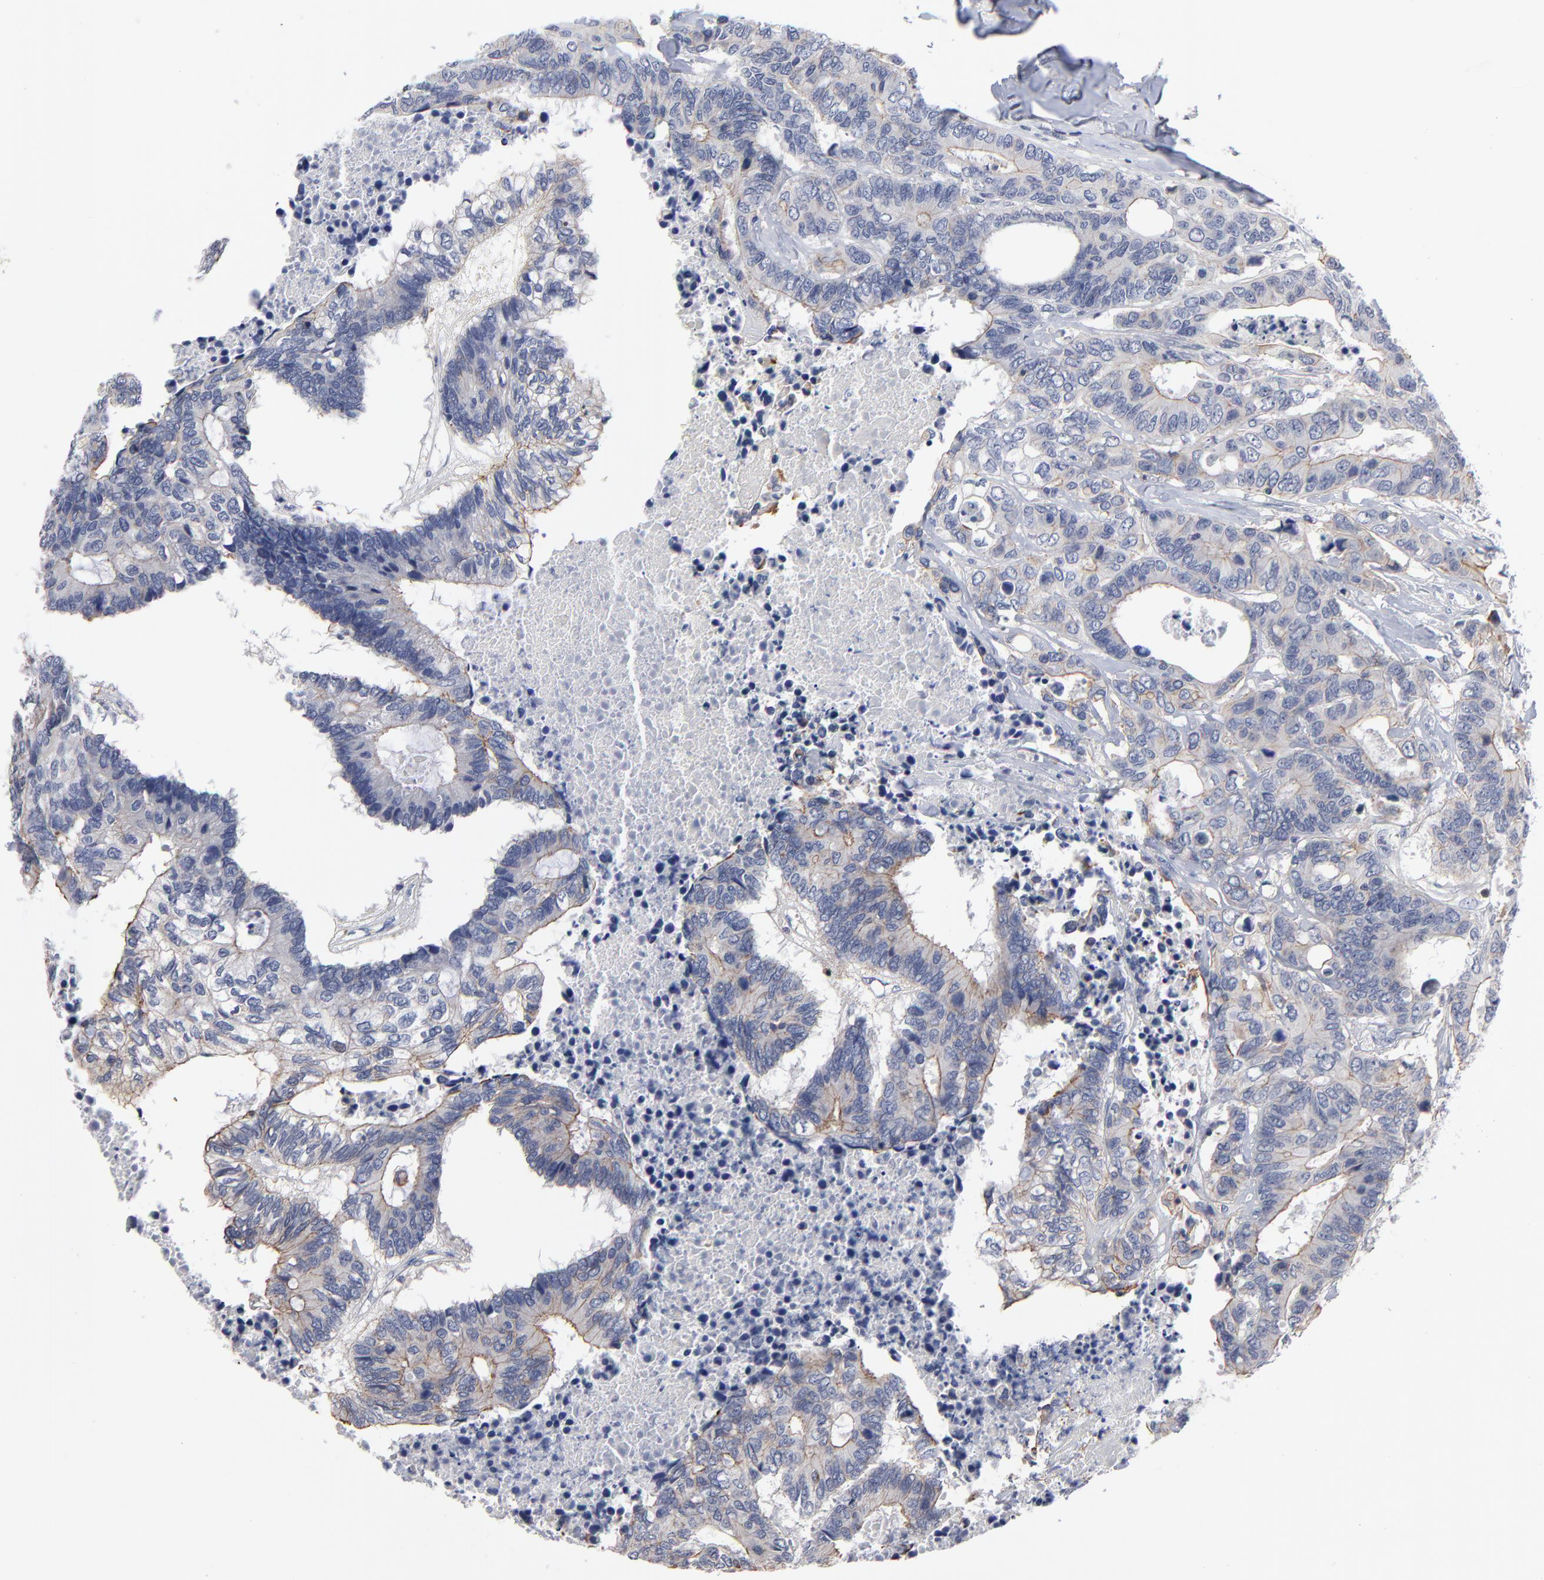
{"staining": {"intensity": "weak", "quantity": "25%-75%", "location": "cytoplasmic/membranous"}, "tissue": "colorectal cancer", "cell_type": "Tumor cells", "image_type": "cancer", "snomed": [{"axis": "morphology", "description": "Adenocarcinoma, NOS"}, {"axis": "topography", "description": "Rectum"}], "caption": "The histopathology image displays staining of colorectal cancer (adenocarcinoma), revealing weak cytoplasmic/membranous protein expression (brown color) within tumor cells. The staining is performed using DAB brown chromogen to label protein expression. The nuclei are counter-stained blue using hematoxylin.", "gene": "PDLIM2", "patient": {"sex": "male", "age": 55}}